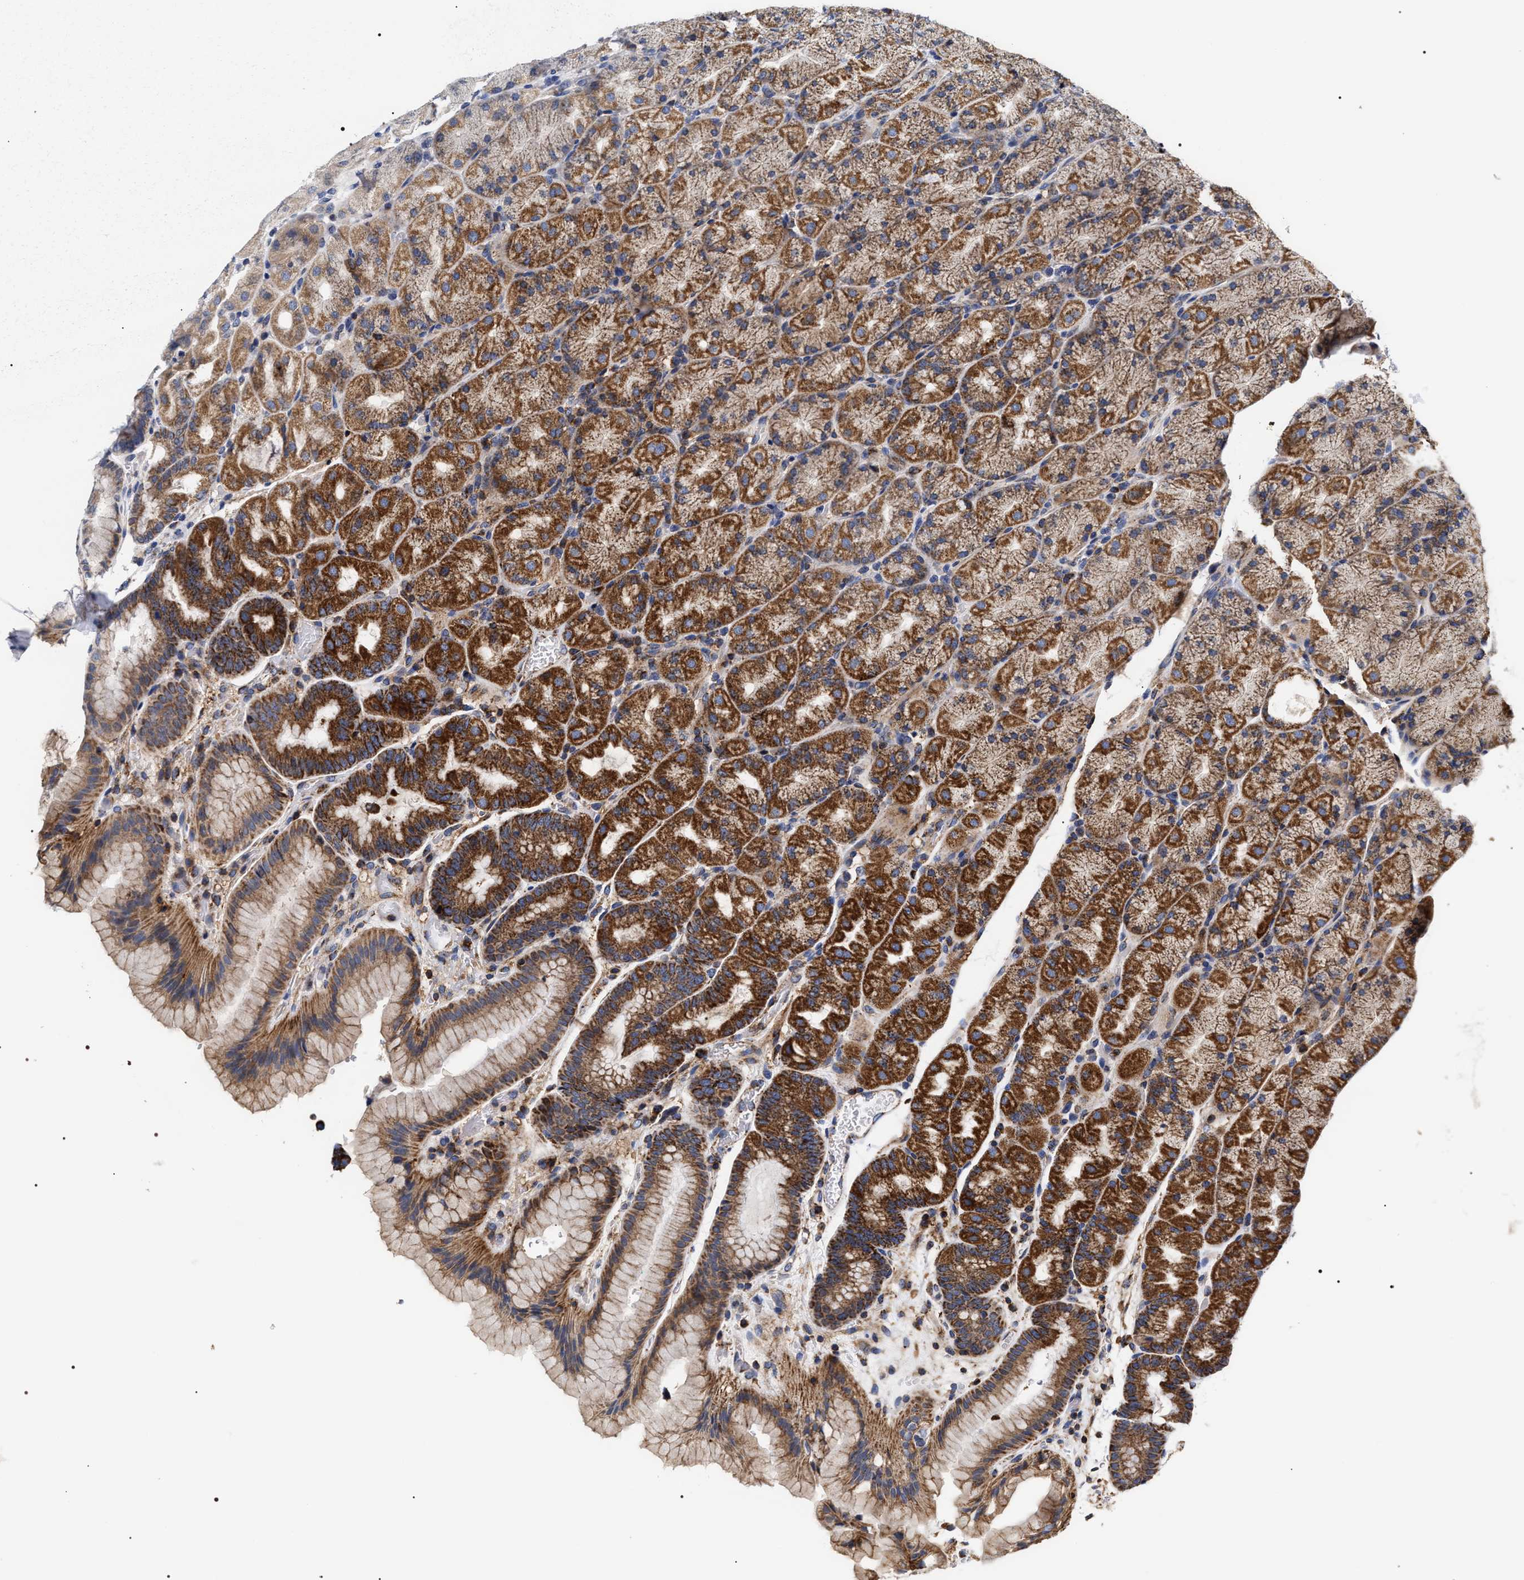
{"staining": {"intensity": "strong", "quantity": "25%-75%", "location": "cytoplasmic/membranous"}, "tissue": "stomach", "cell_type": "Glandular cells", "image_type": "normal", "snomed": [{"axis": "morphology", "description": "Normal tissue, NOS"}, {"axis": "morphology", "description": "Carcinoid, malignant, NOS"}, {"axis": "topography", "description": "Stomach, upper"}], "caption": "Stomach was stained to show a protein in brown. There is high levels of strong cytoplasmic/membranous positivity in about 25%-75% of glandular cells.", "gene": "COG5", "patient": {"sex": "male", "age": 39}}